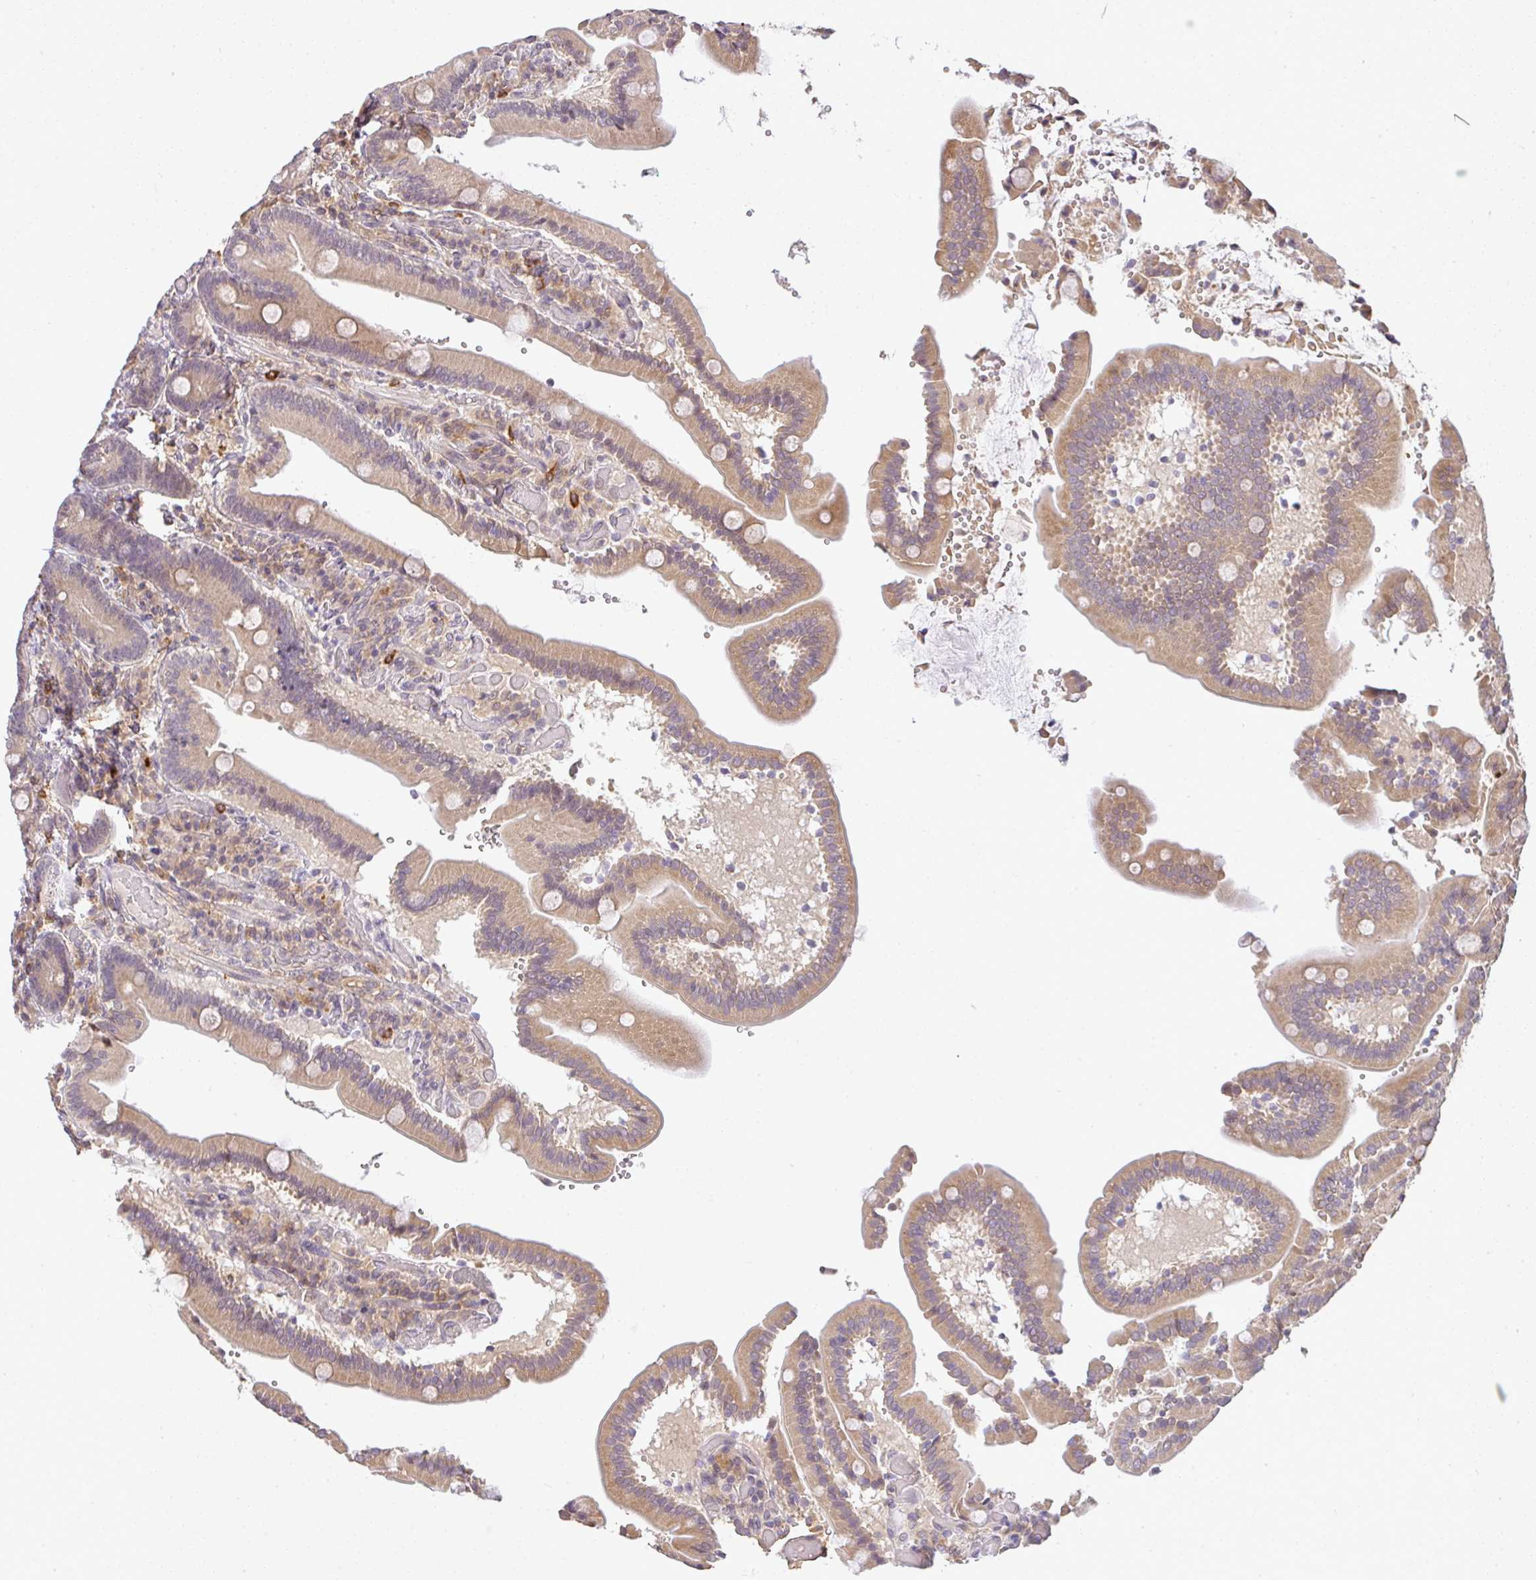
{"staining": {"intensity": "weak", "quantity": ">75%", "location": "cytoplasmic/membranous"}, "tissue": "duodenum", "cell_type": "Glandular cells", "image_type": "normal", "snomed": [{"axis": "morphology", "description": "Normal tissue, NOS"}, {"axis": "topography", "description": "Duodenum"}], "caption": "Approximately >75% of glandular cells in normal duodenum reveal weak cytoplasmic/membranous protein positivity as visualized by brown immunohistochemical staining.", "gene": "FAM153A", "patient": {"sex": "female", "age": 62}}